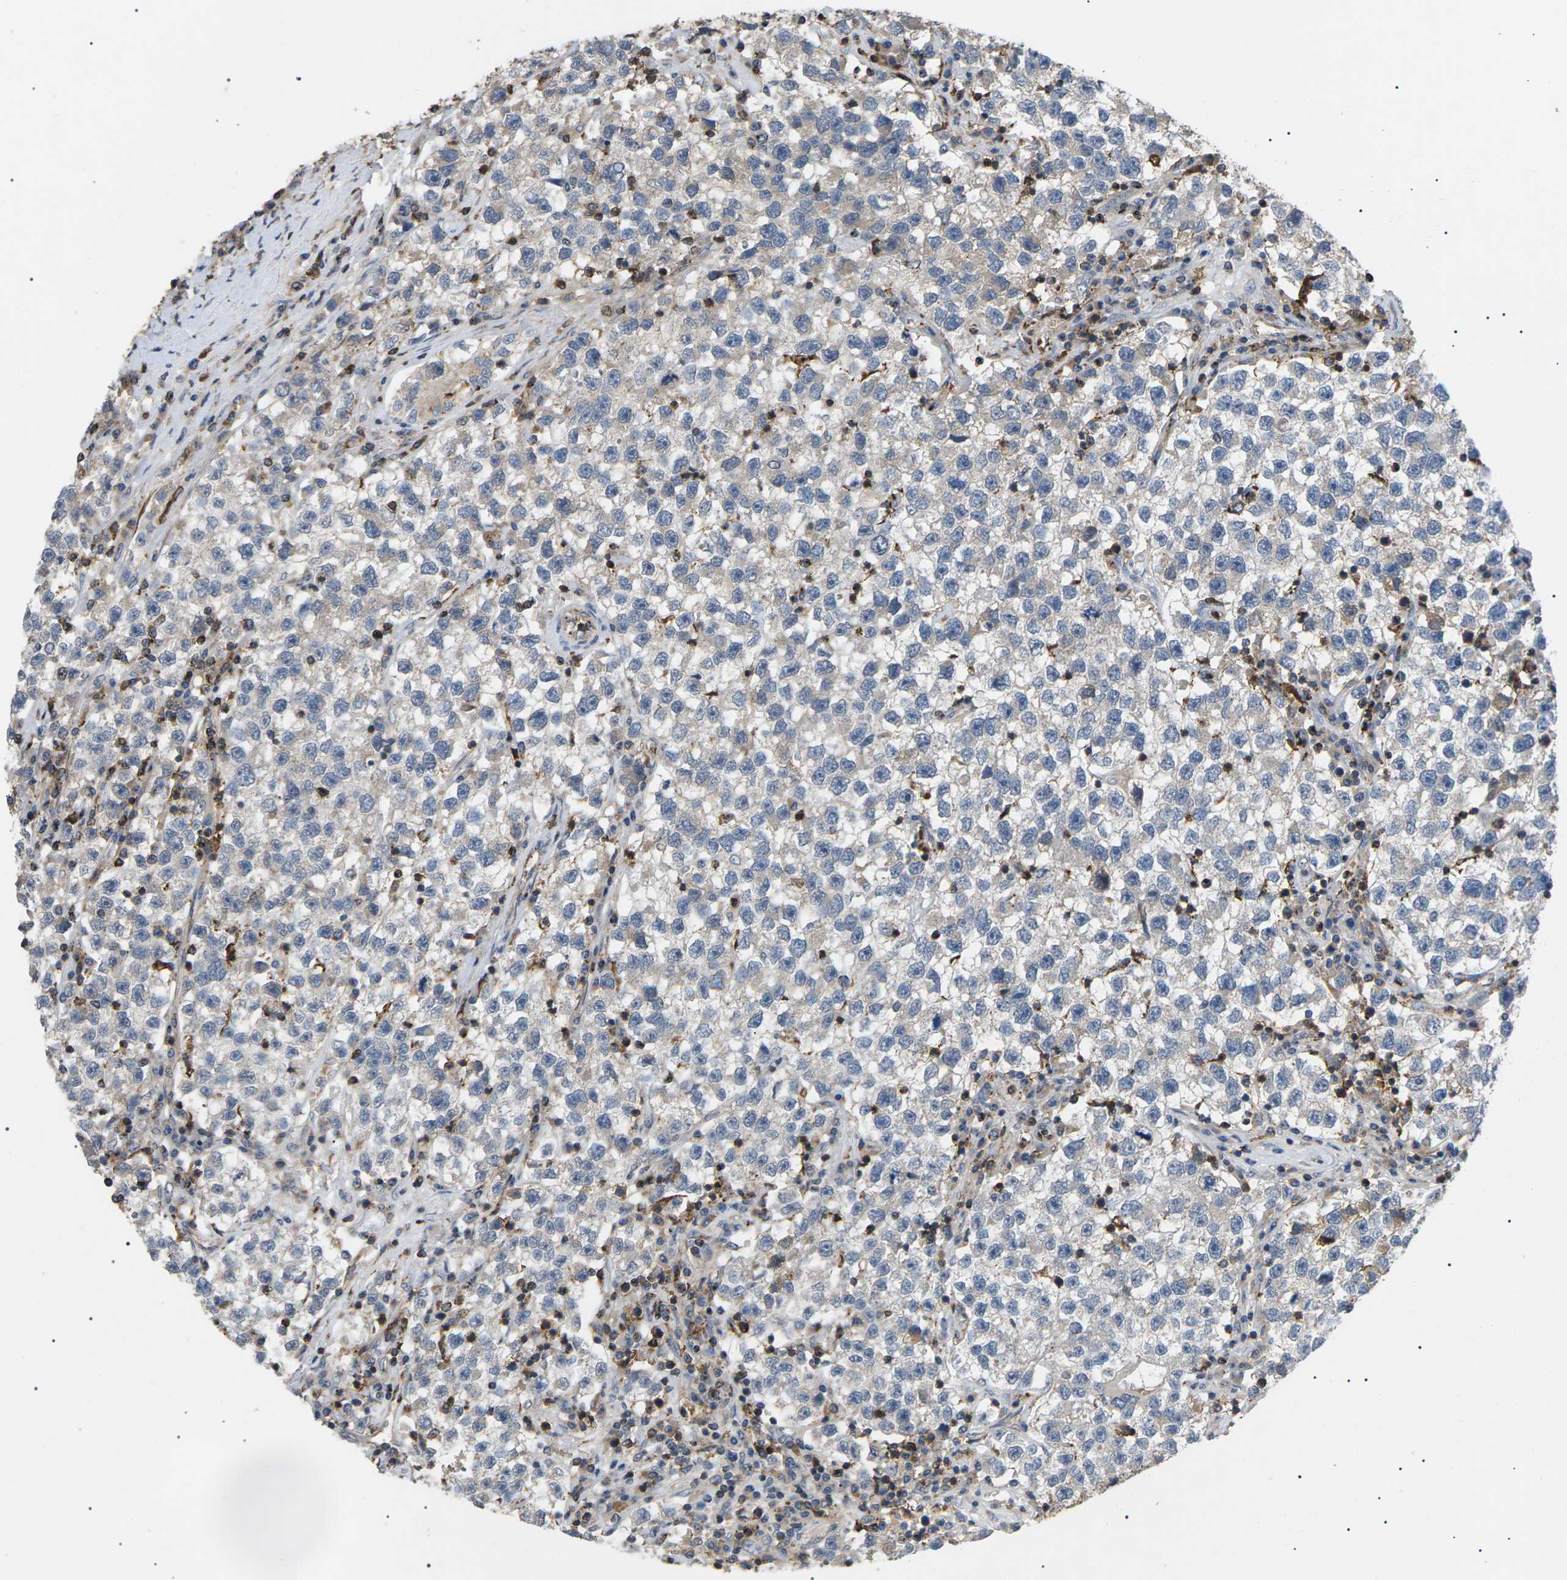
{"staining": {"intensity": "negative", "quantity": "none", "location": "none"}, "tissue": "testis cancer", "cell_type": "Tumor cells", "image_type": "cancer", "snomed": [{"axis": "morphology", "description": "Seminoma, NOS"}, {"axis": "topography", "description": "Testis"}], "caption": "The micrograph displays no staining of tumor cells in testis cancer (seminoma).", "gene": "TMTC4", "patient": {"sex": "male", "age": 22}}